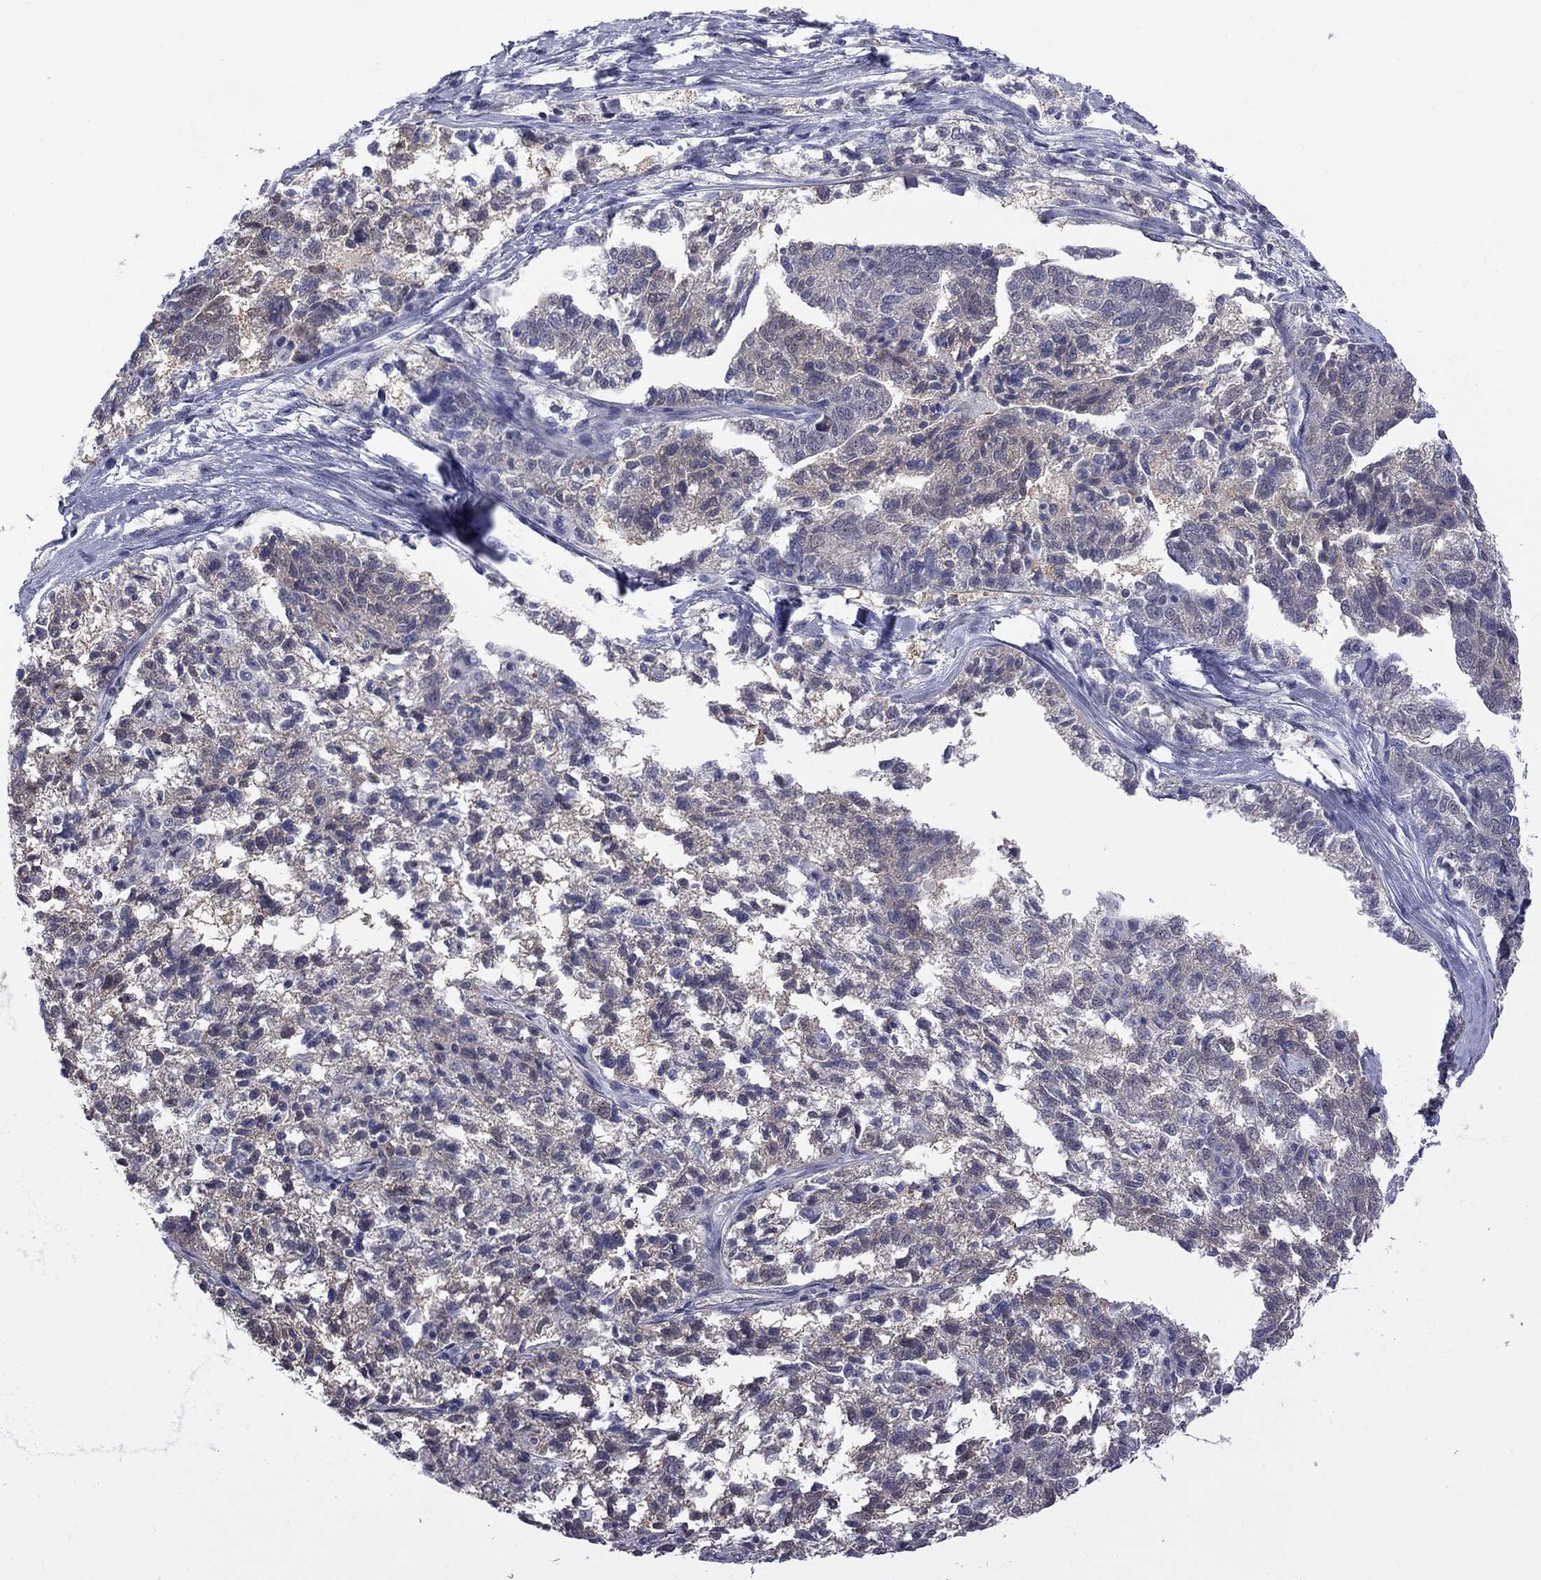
{"staining": {"intensity": "weak", "quantity": "<25%", "location": "cytoplasmic/membranous"}, "tissue": "ovarian cancer", "cell_type": "Tumor cells", "image_type": "cancer", "snomed": [{"axis": "morphology", "description": "Cystadenocarcinoma, serous, NOS"}, {"axis": "topography", "description": "Ovary"}], "caption": "The immunohistochemistry micrograph has no significant staining in tumor cells of ovarian cancer (serous cystadenocarcinoma) tissue.", "gene": "POU5F2", "patient": {"sex": "female", "age": 71}}